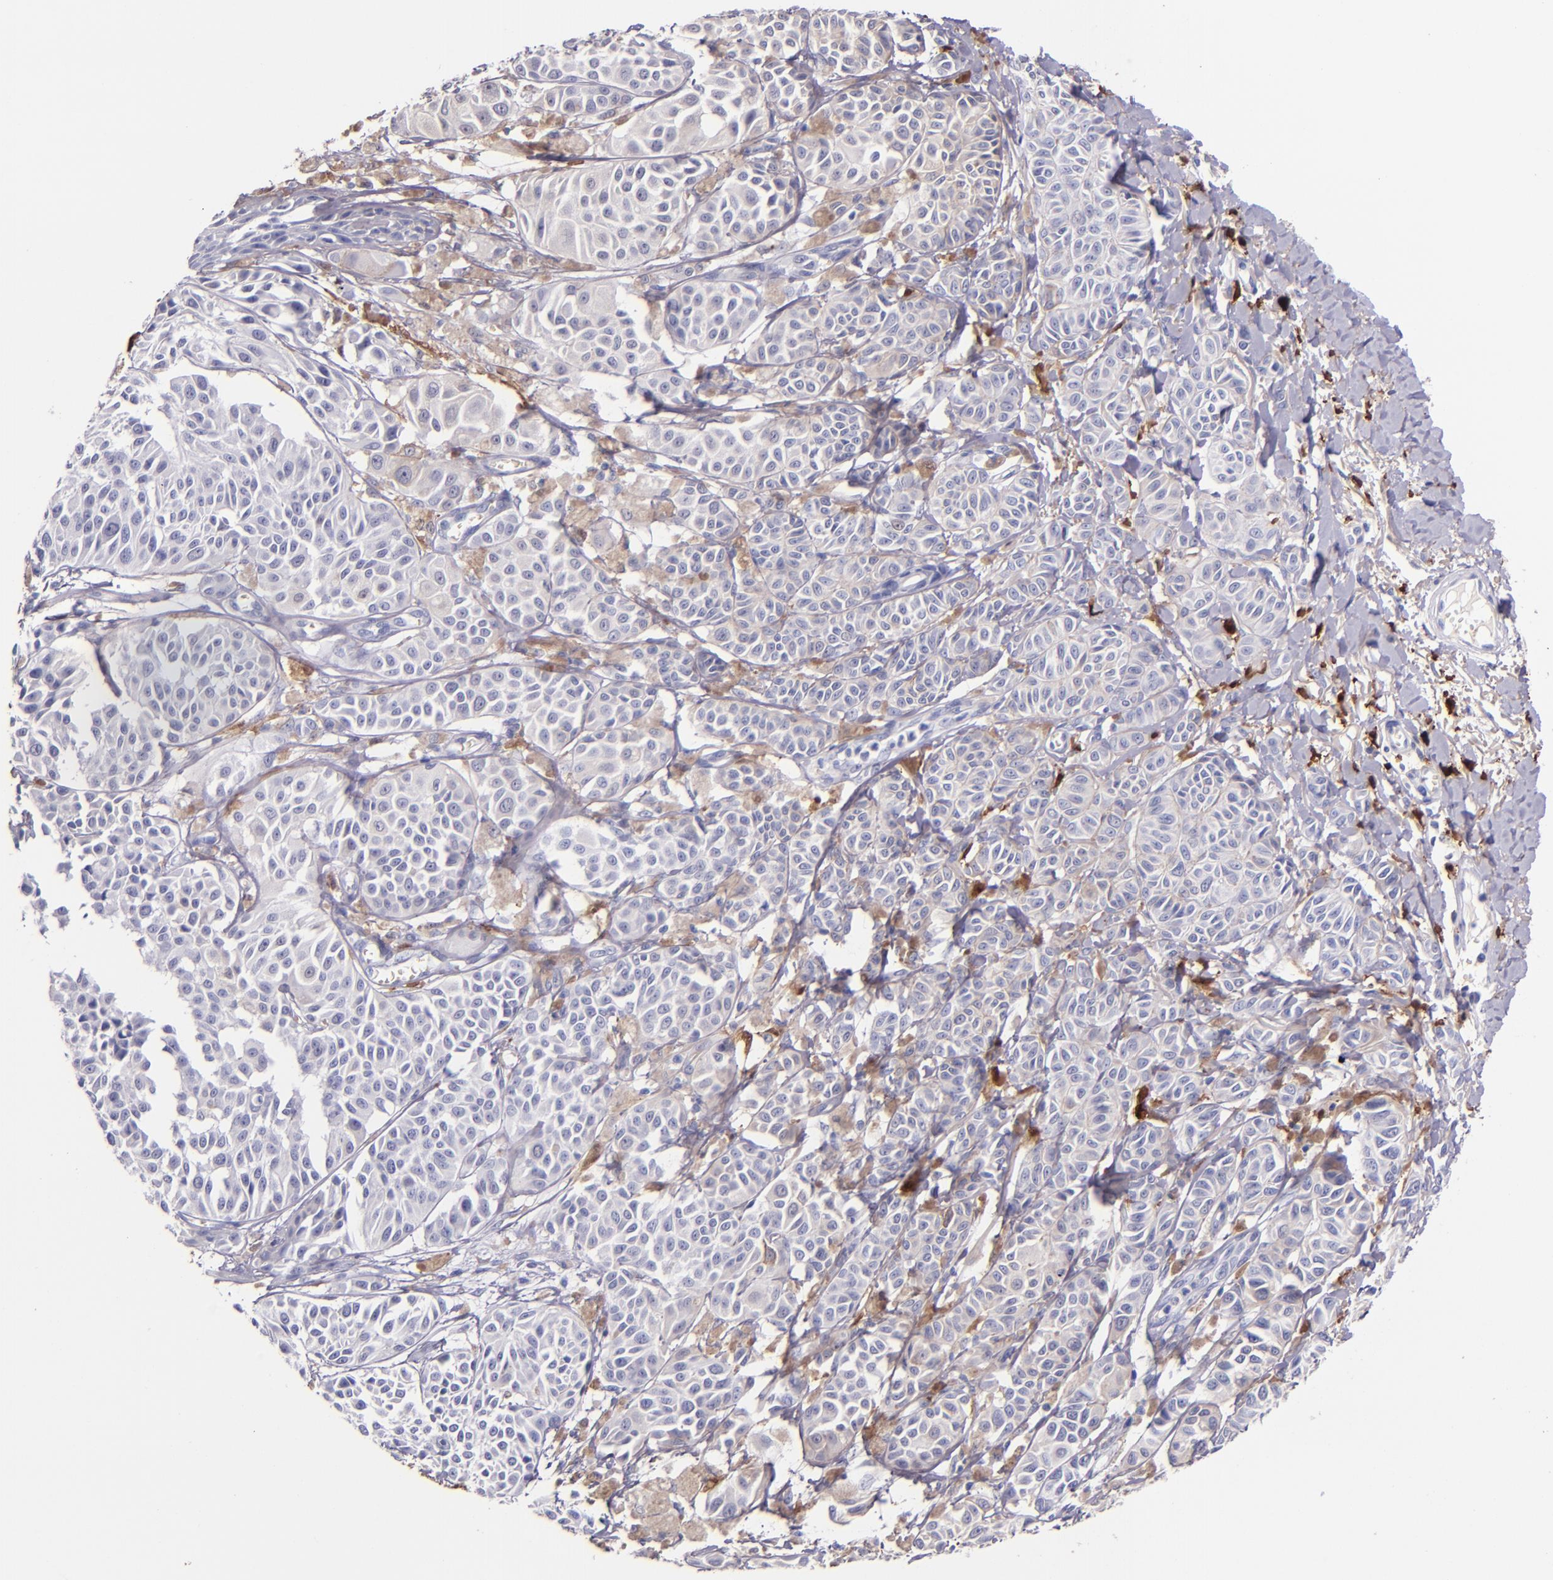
{"staining": {"intensity": "negative", "quantity": "none", "location": "none"}, "tissue": "melanoma", "cell_type": "Tumor cells", "image_type": "cancer", "snomed": [{"axis": "morphology", "description": "Malignant melanoma, NOS"}, {"axis": "topography", "description": "Skin"}], "caption": "Immunohistochemistry (IHC) histopathology image of neoplastic tissue: human melanoma stained with DAB (3,3'-diaminobenzidine) displays no significant protein positivity in tumor cells.", "gene": "F13A1", "patient": {"sex": "male", "age": 76}}